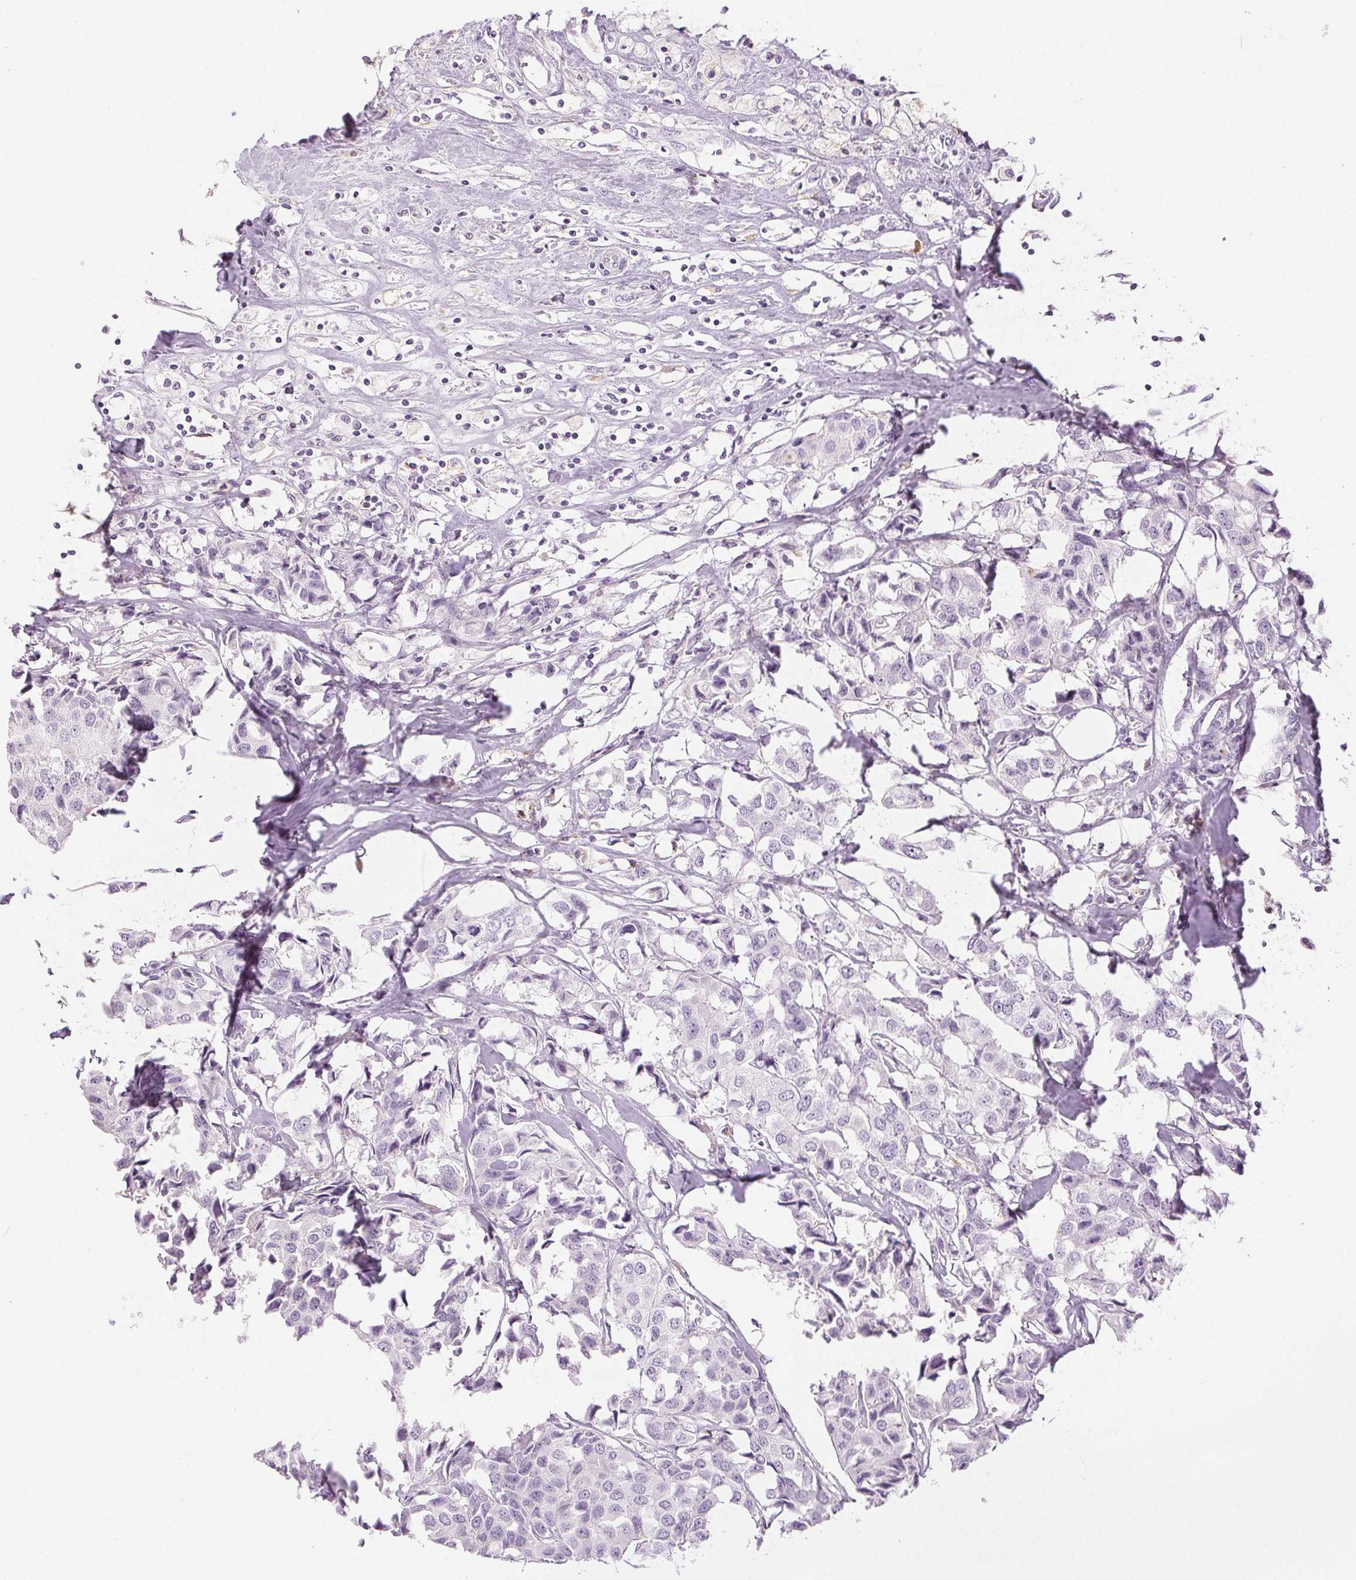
{"staining": {"intensity": "negative", "quantity": "none", "location": "none"}, "tissue": "breast cancer", "cell_type": "Tumor cells", "image_type": "cancer", "snomed": [{"axis": "morphology", "description": "Duct carcinoma"}, {"axis": "topography", "description": "Breast"}], "caption": "Tumor cells are negative for brown protein staining in breast intraductal carcinoma.", "gene": "SLC5A2", "patient": {"sex": "female", "age": 80}}